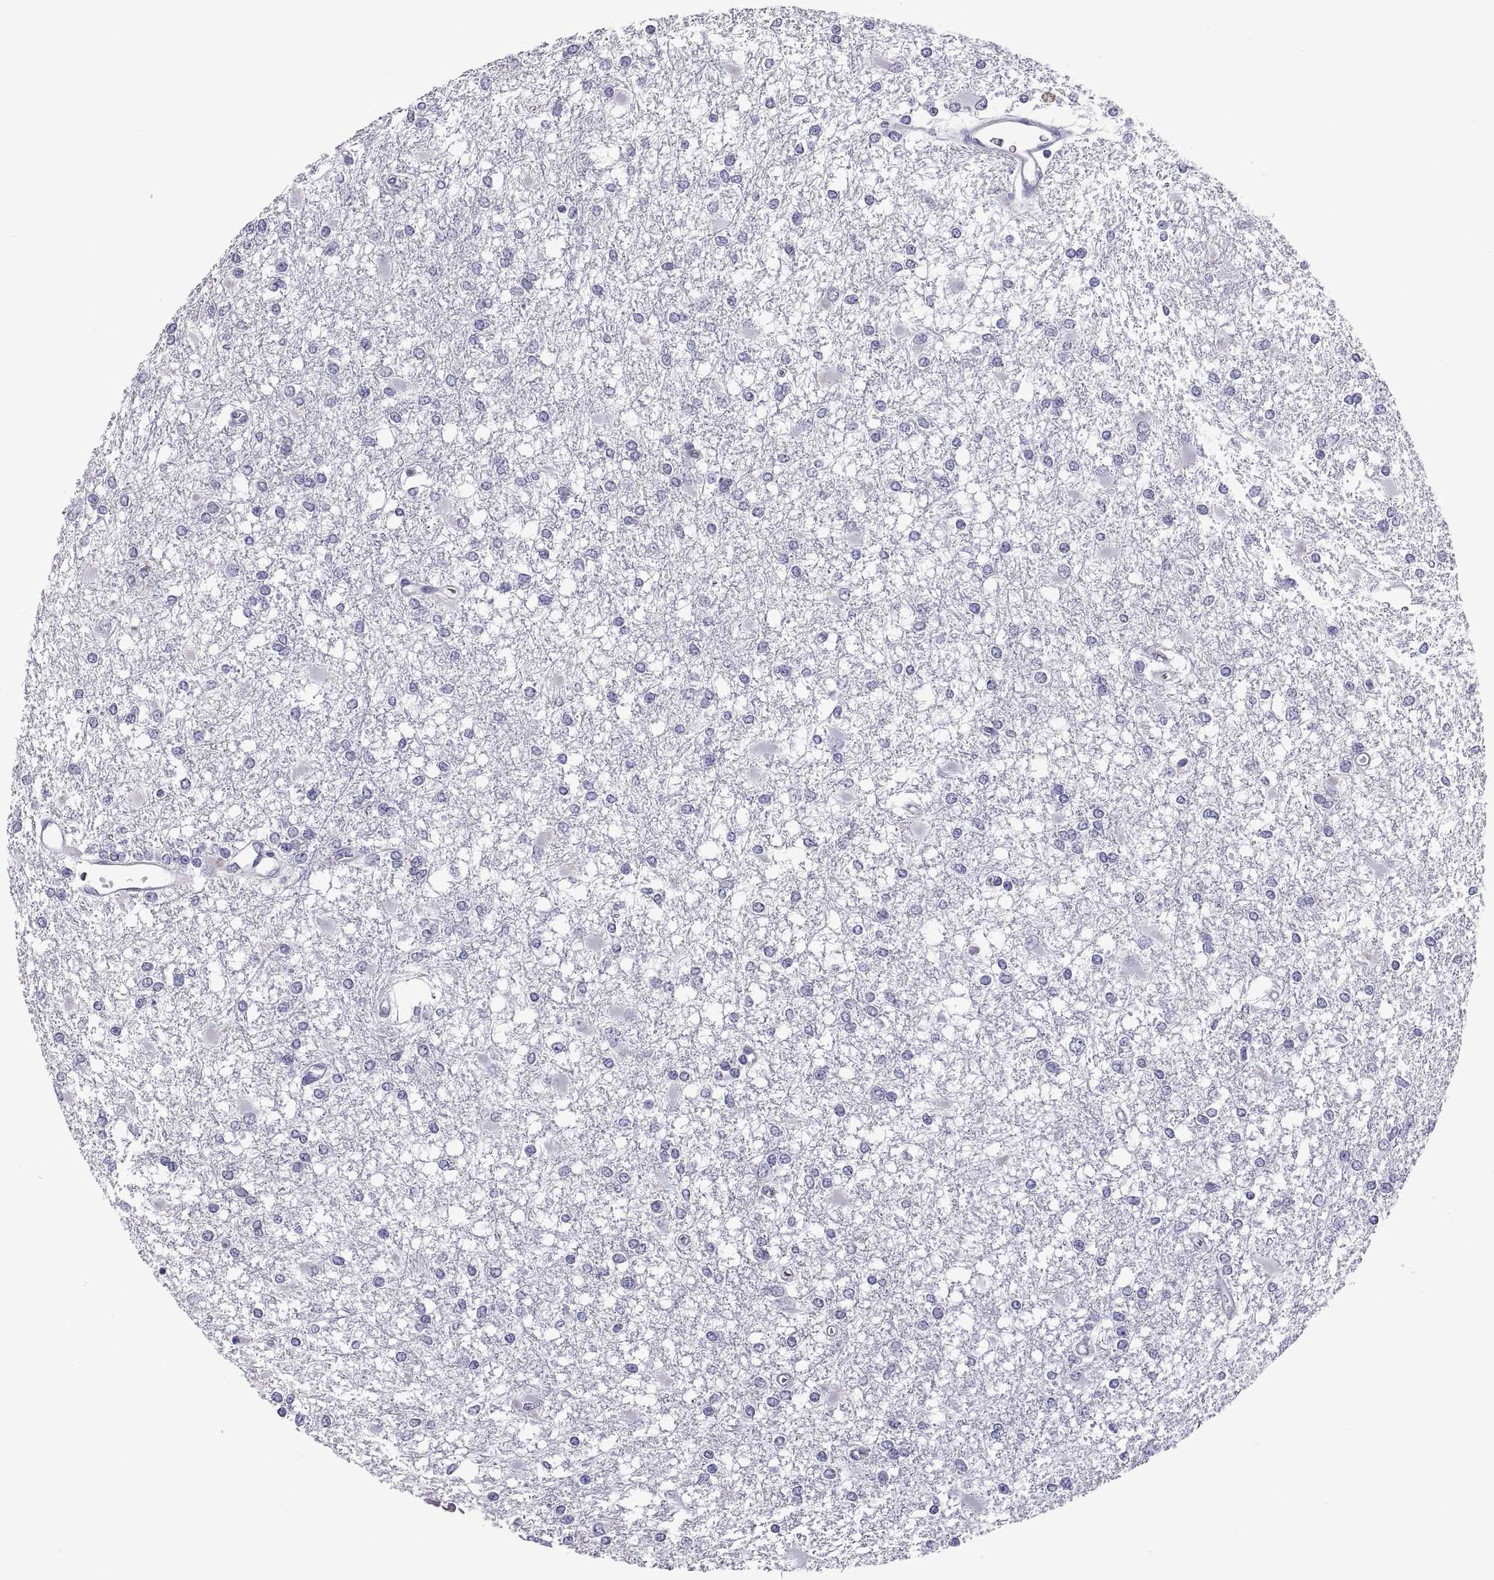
{"staining": {"intensity": "negative", "quantity": "none", "location": "none"}, "tissue": "glioma", "cell_type": "Tumor cells", "image_type": "cancer", "snomed": [{"axis": "morphology", "description": "Glioma, malignant, High grade"}, {"axis": "topography", "description": "Cerebral cortex"}], "caption": "DAB immunohistochemical staining of glioma shows no significant expression in tumor cells.", "gene": "RNASE12", "patient": {"sex": "male", "age": 79}}